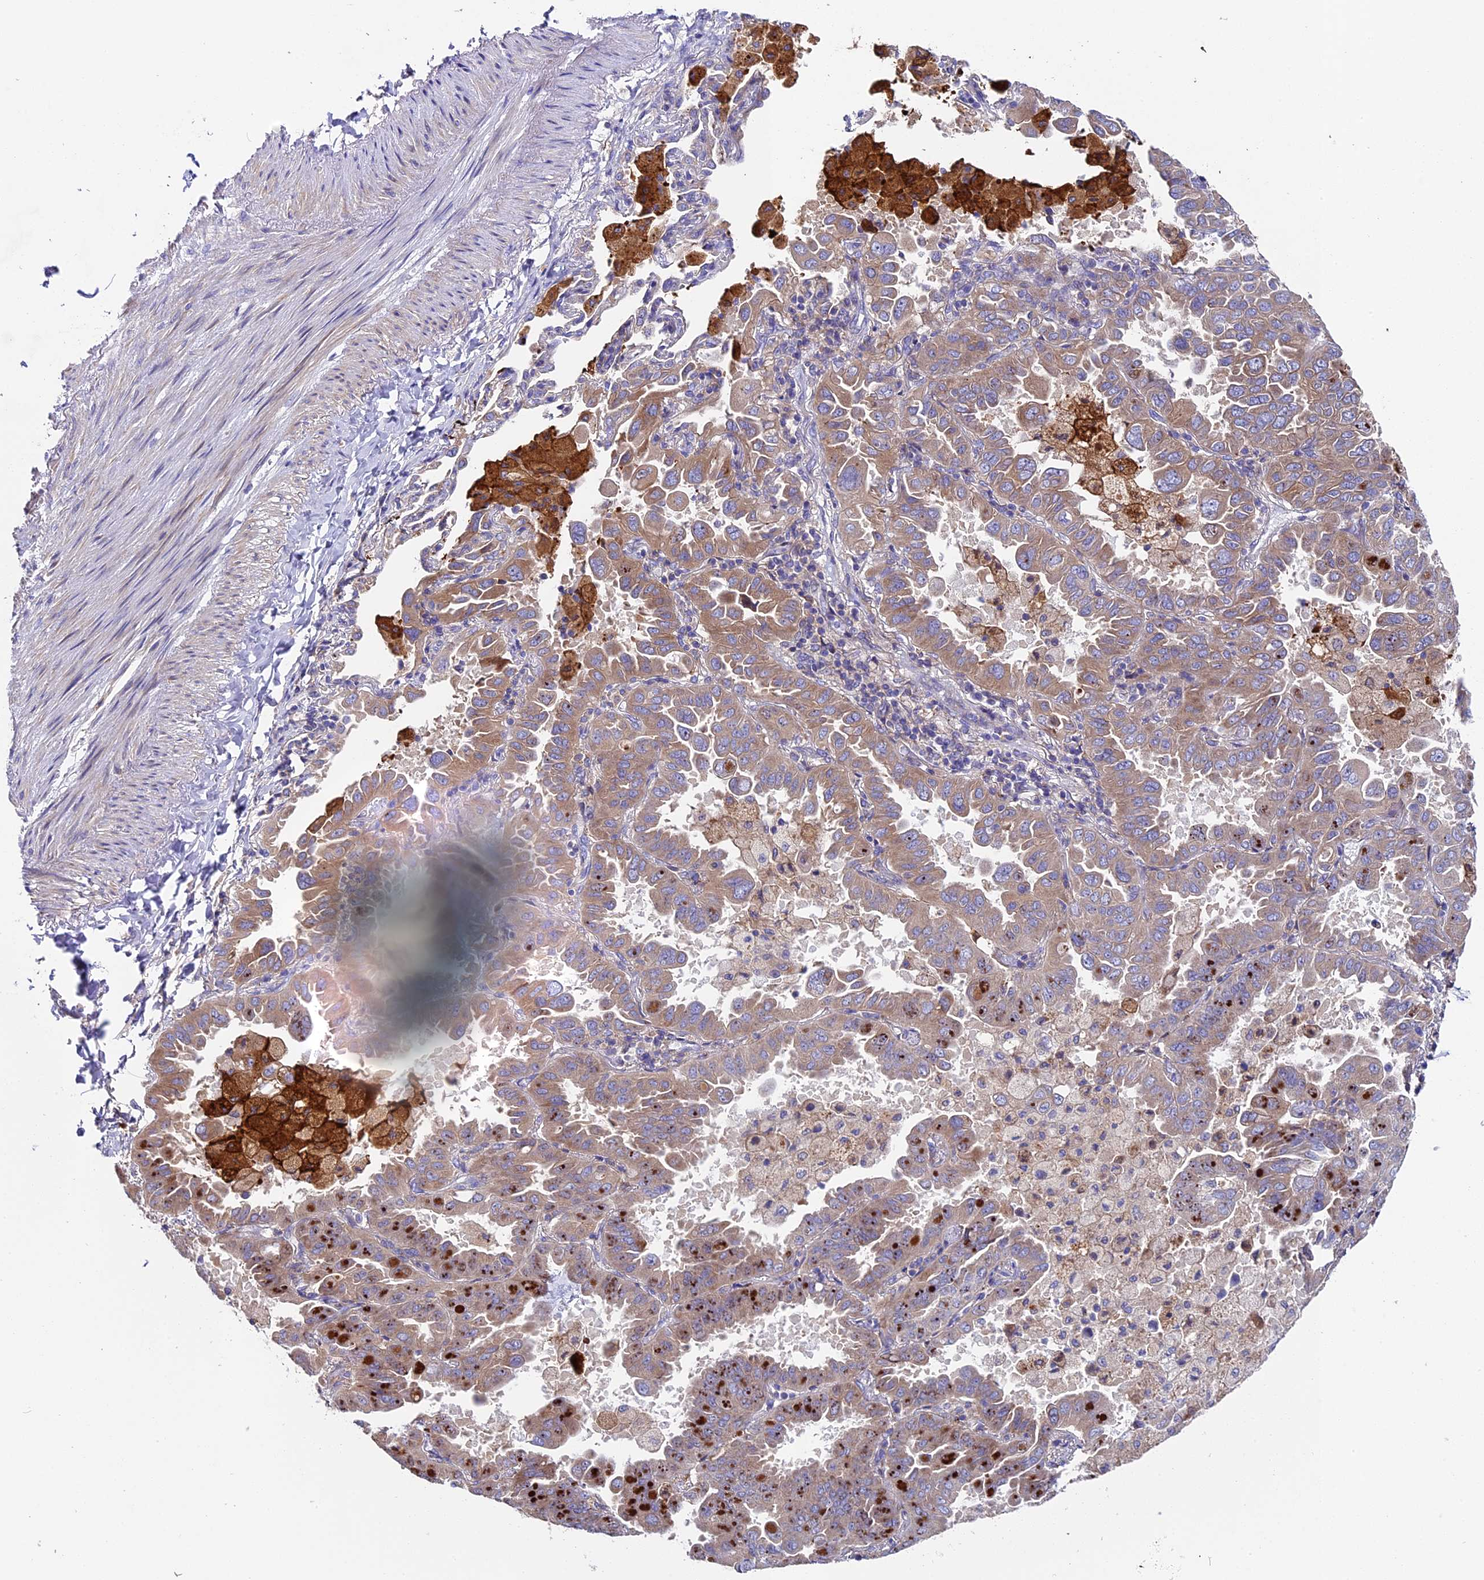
{"staining": {"intensity": "weak", "quantity": ">75%", "location": "cytoplasmic/membranous"}, "tissue": "lung cancer", "cell_type": "Tumor cells", "image_type": "cancer", "snomed": [{"axis": "morphology", "description": "Adenocarcinoma, NOS"}, {"axis": "topography", "description": "Lung"}], "caption": "IHC of human adenocarcinoma (lung) shows low levels of weak cytoplasmic/membranous expression in approximately >75% of tumor cells. The protein of interest is shown in brown color, while the nuclei are stained blue.", "gene": "PIGU", "patient": {"sex": "male", "age": 64}}